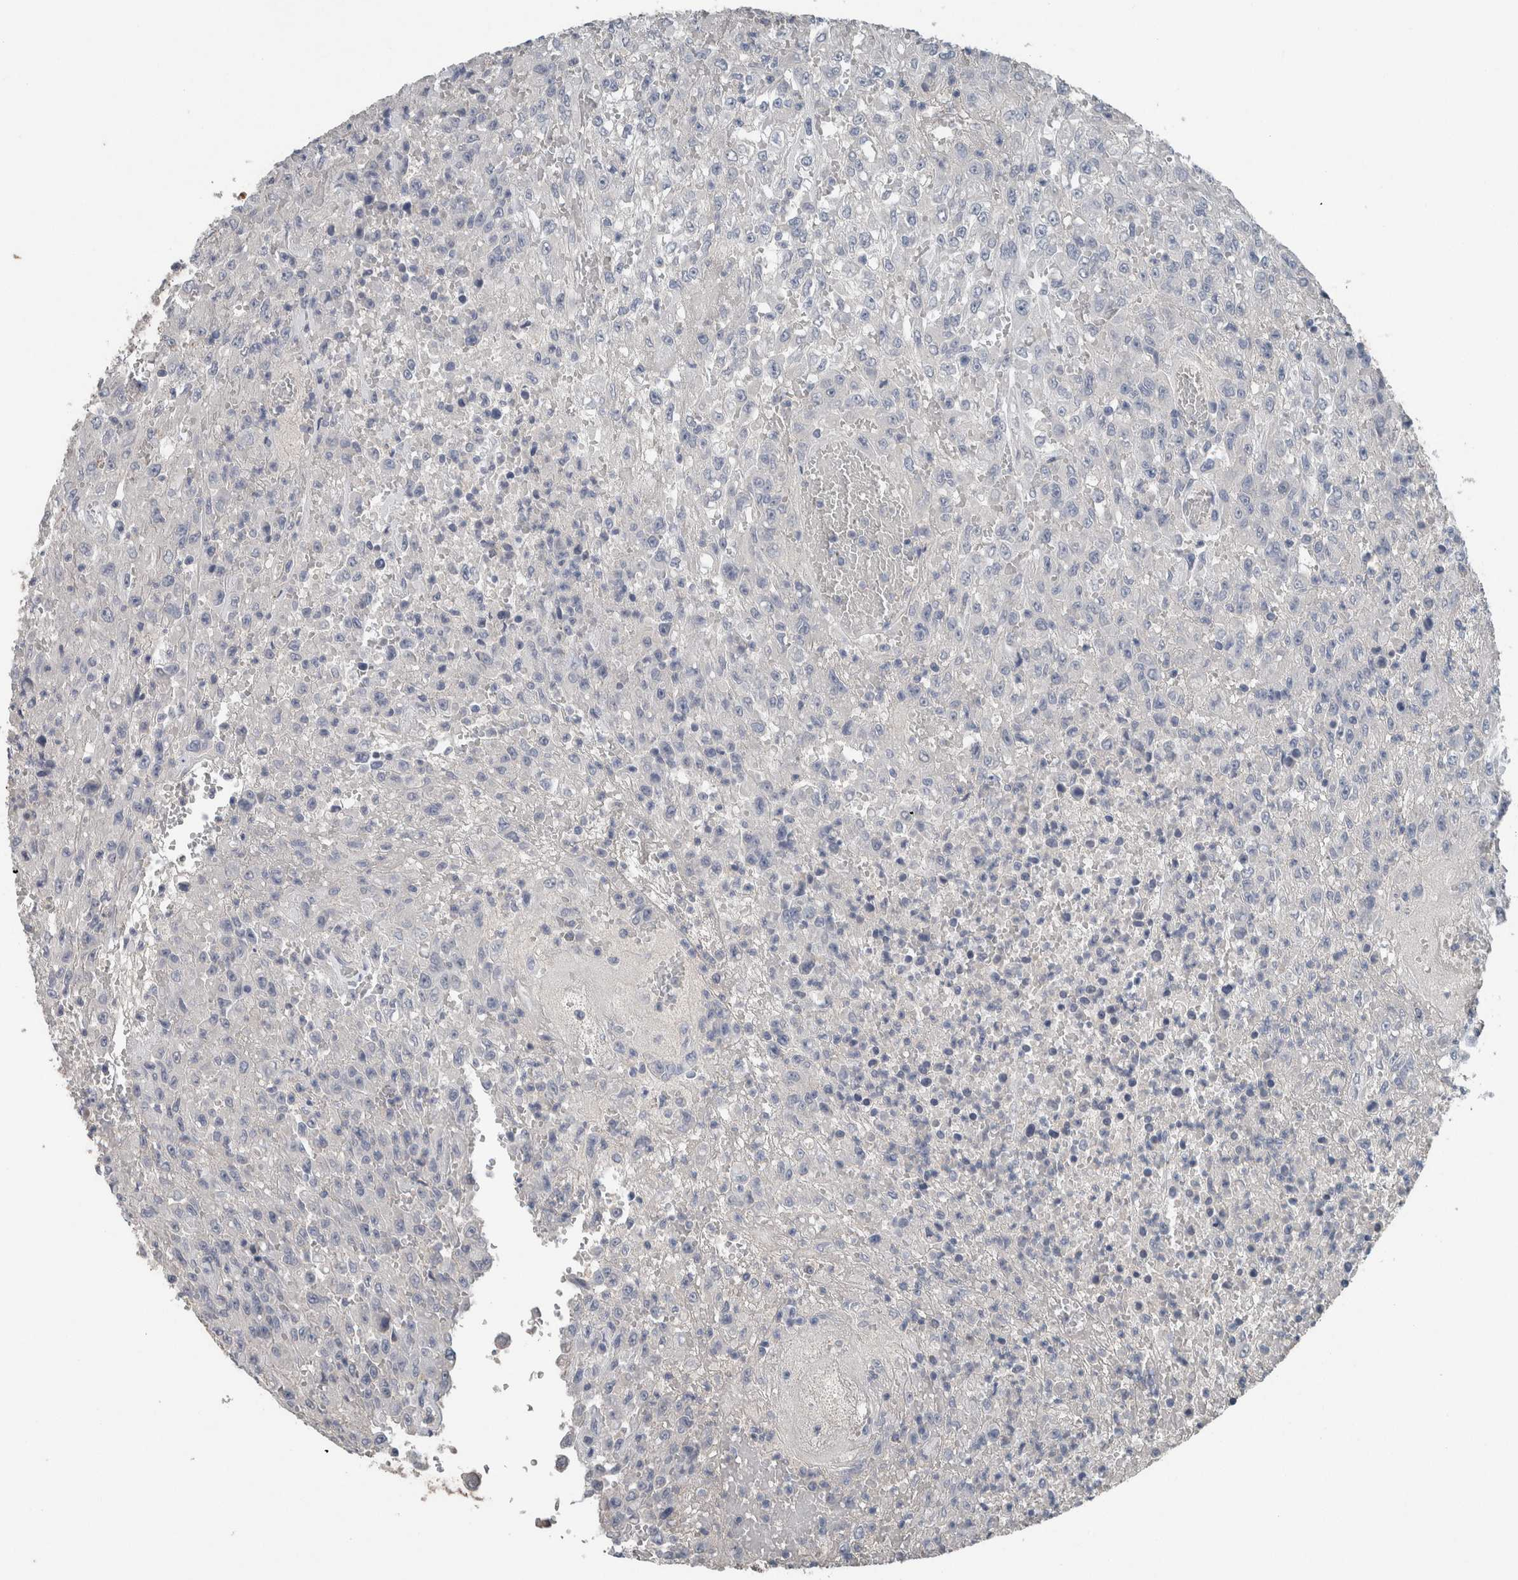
{"staining": {"intensity": "negative", "quantity": "none", "location": "none"}, "tissue": "urothelial cancer", "cell_type": "Tumor cells", "image_type": "cancer", "snomed": [{"axis": "morphology", "description": "Urothelial carcinoma, High grade"}, {"axis": "topography", "description": "Urinary bladder"}], "caption": "A photomicrograph of human urothelial carcinoma (high-grade) is negative for staining in tumor cells. The staining is performed using DAB (3,3'-diaminobenzidine) brown chromogen with nuclei counter-stained in using hematoxylin.", "gene": "CRNN", "patient": {"sex": "male", "age": 46}}